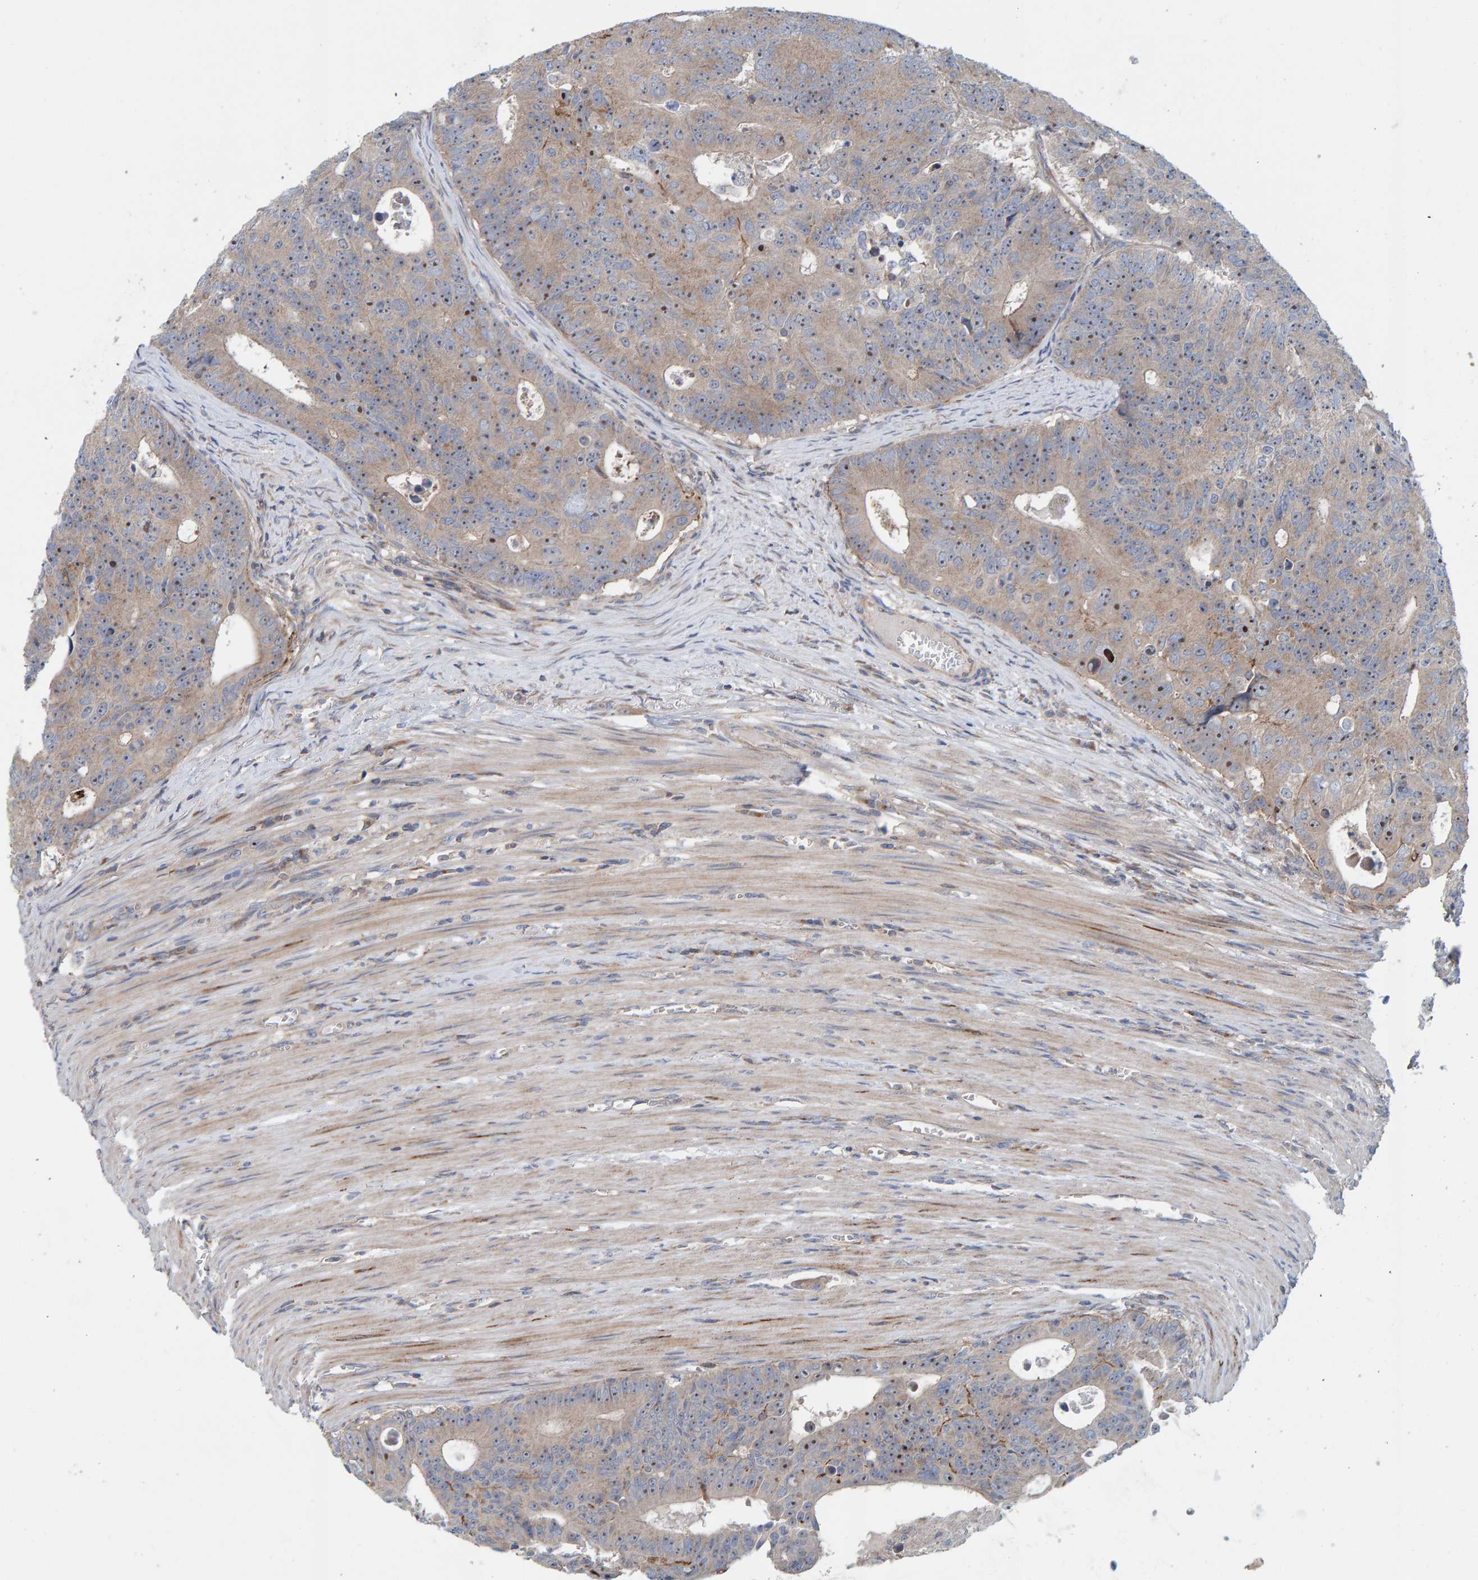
{"staining": {"intensity": "moderate", "quantity": ">75%", "location": "cytoplasmic/membranous,nuclear"}, "tissue": "colorectal cancer", "cell_type": "Tumor cells", "image_type": "cancer", "snomed": [{"axis": "morphology", "description": "Adenocarcinoma, NOS"}, {"axis": "topography", "description": "Colon"}], "caption": "Immunohistochemical staining of colorectal adenocarcinoma shows moderate cytoplasmic/membranous and nuclear protein staining in approximately >75% of tumor cells.", "gene": "CCM2", "patient": {"sex": "male", "age": 87}}